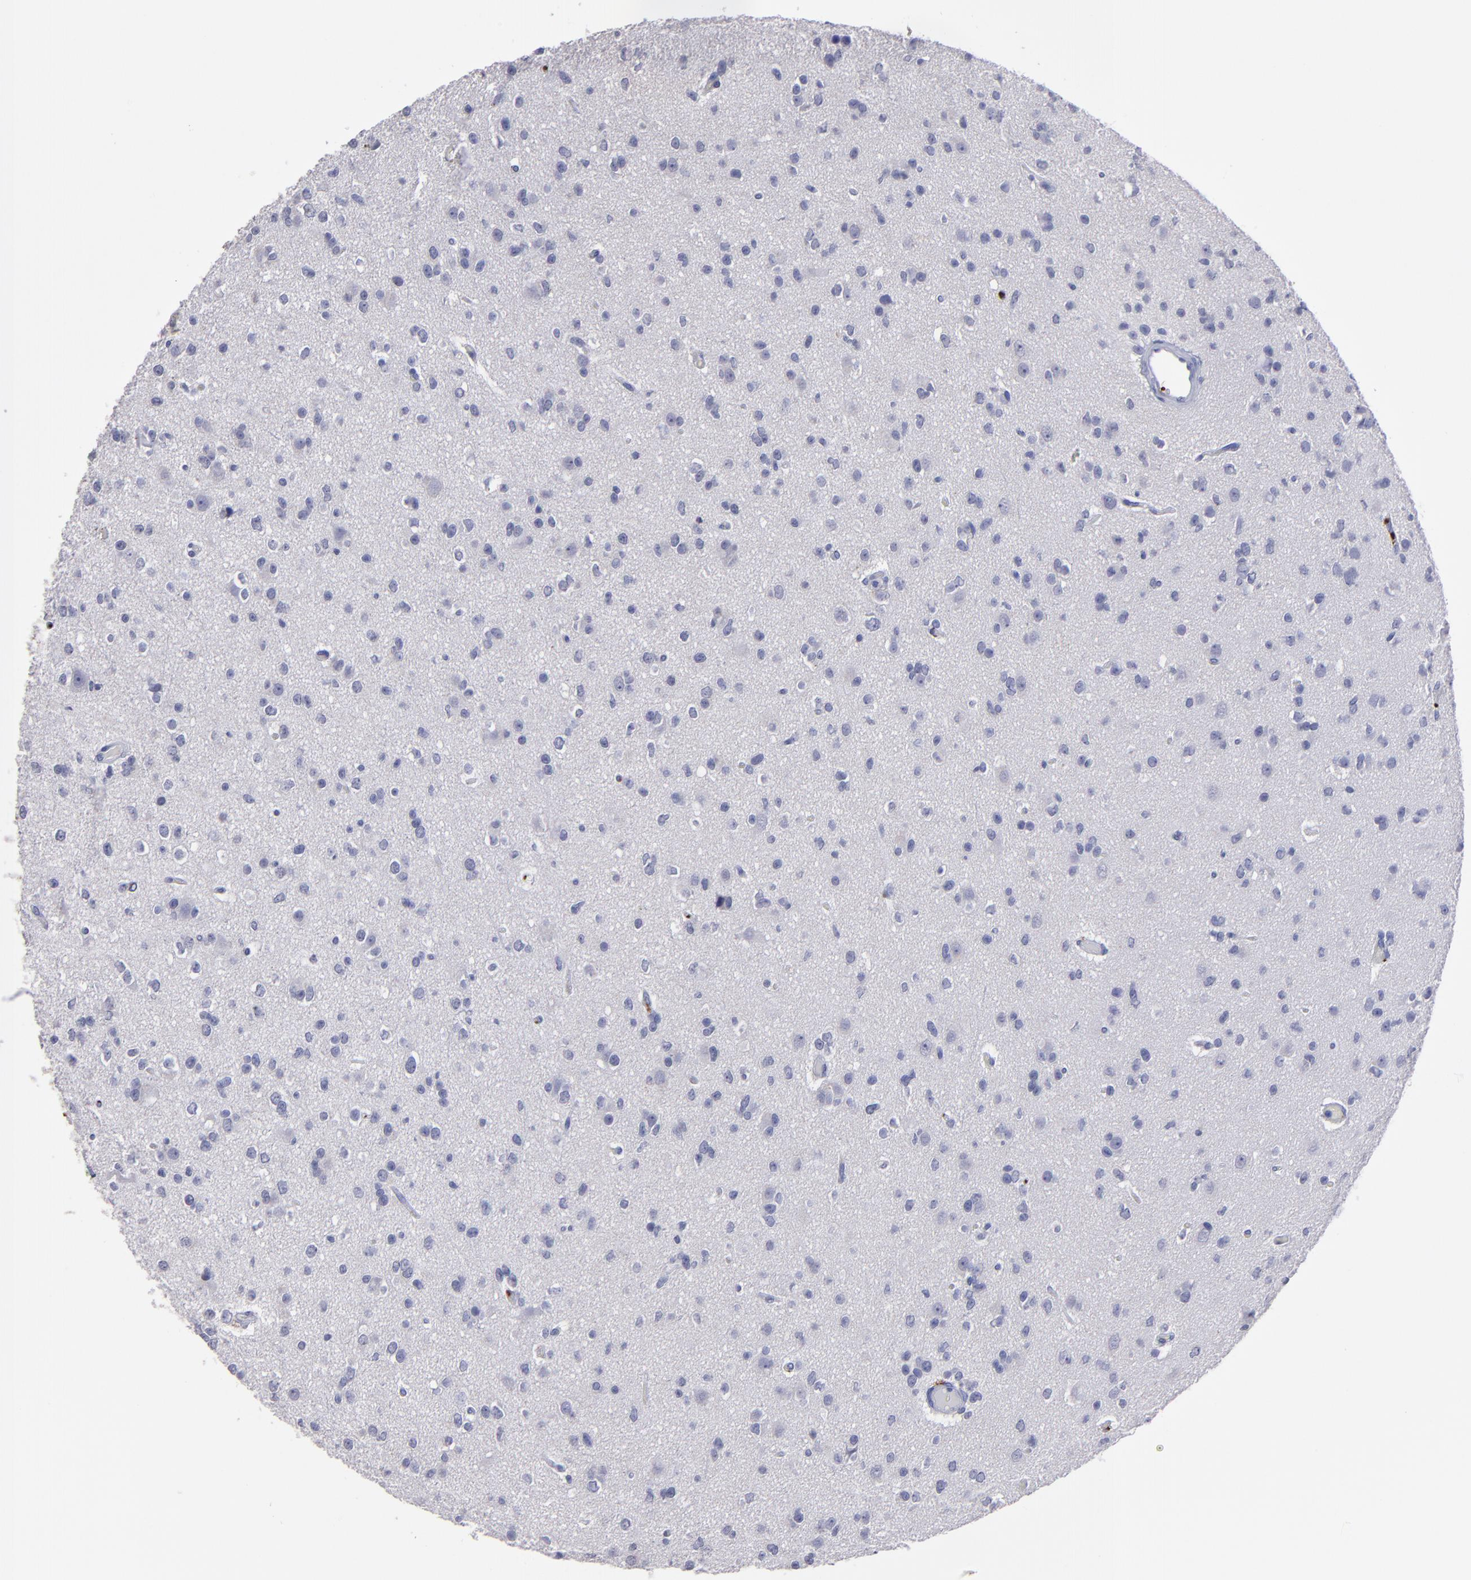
{"staining": {"intensity": "negative", "quantity": "none", "location": "none"}, "tissue": "glioma", "cell_type": "Tumor cells", "image_type": "cancer", "snomed": [{"axis": "morphology", "description": "Glioma, malignant, Low grade"}, {"axis": "topography", "description": "Brain"}], "caption": "Tumor cells show no significant protein expression in malignant glioma (low-grade).", "gene": "CD36", "patient": {"sex": "male", "age": 42}}